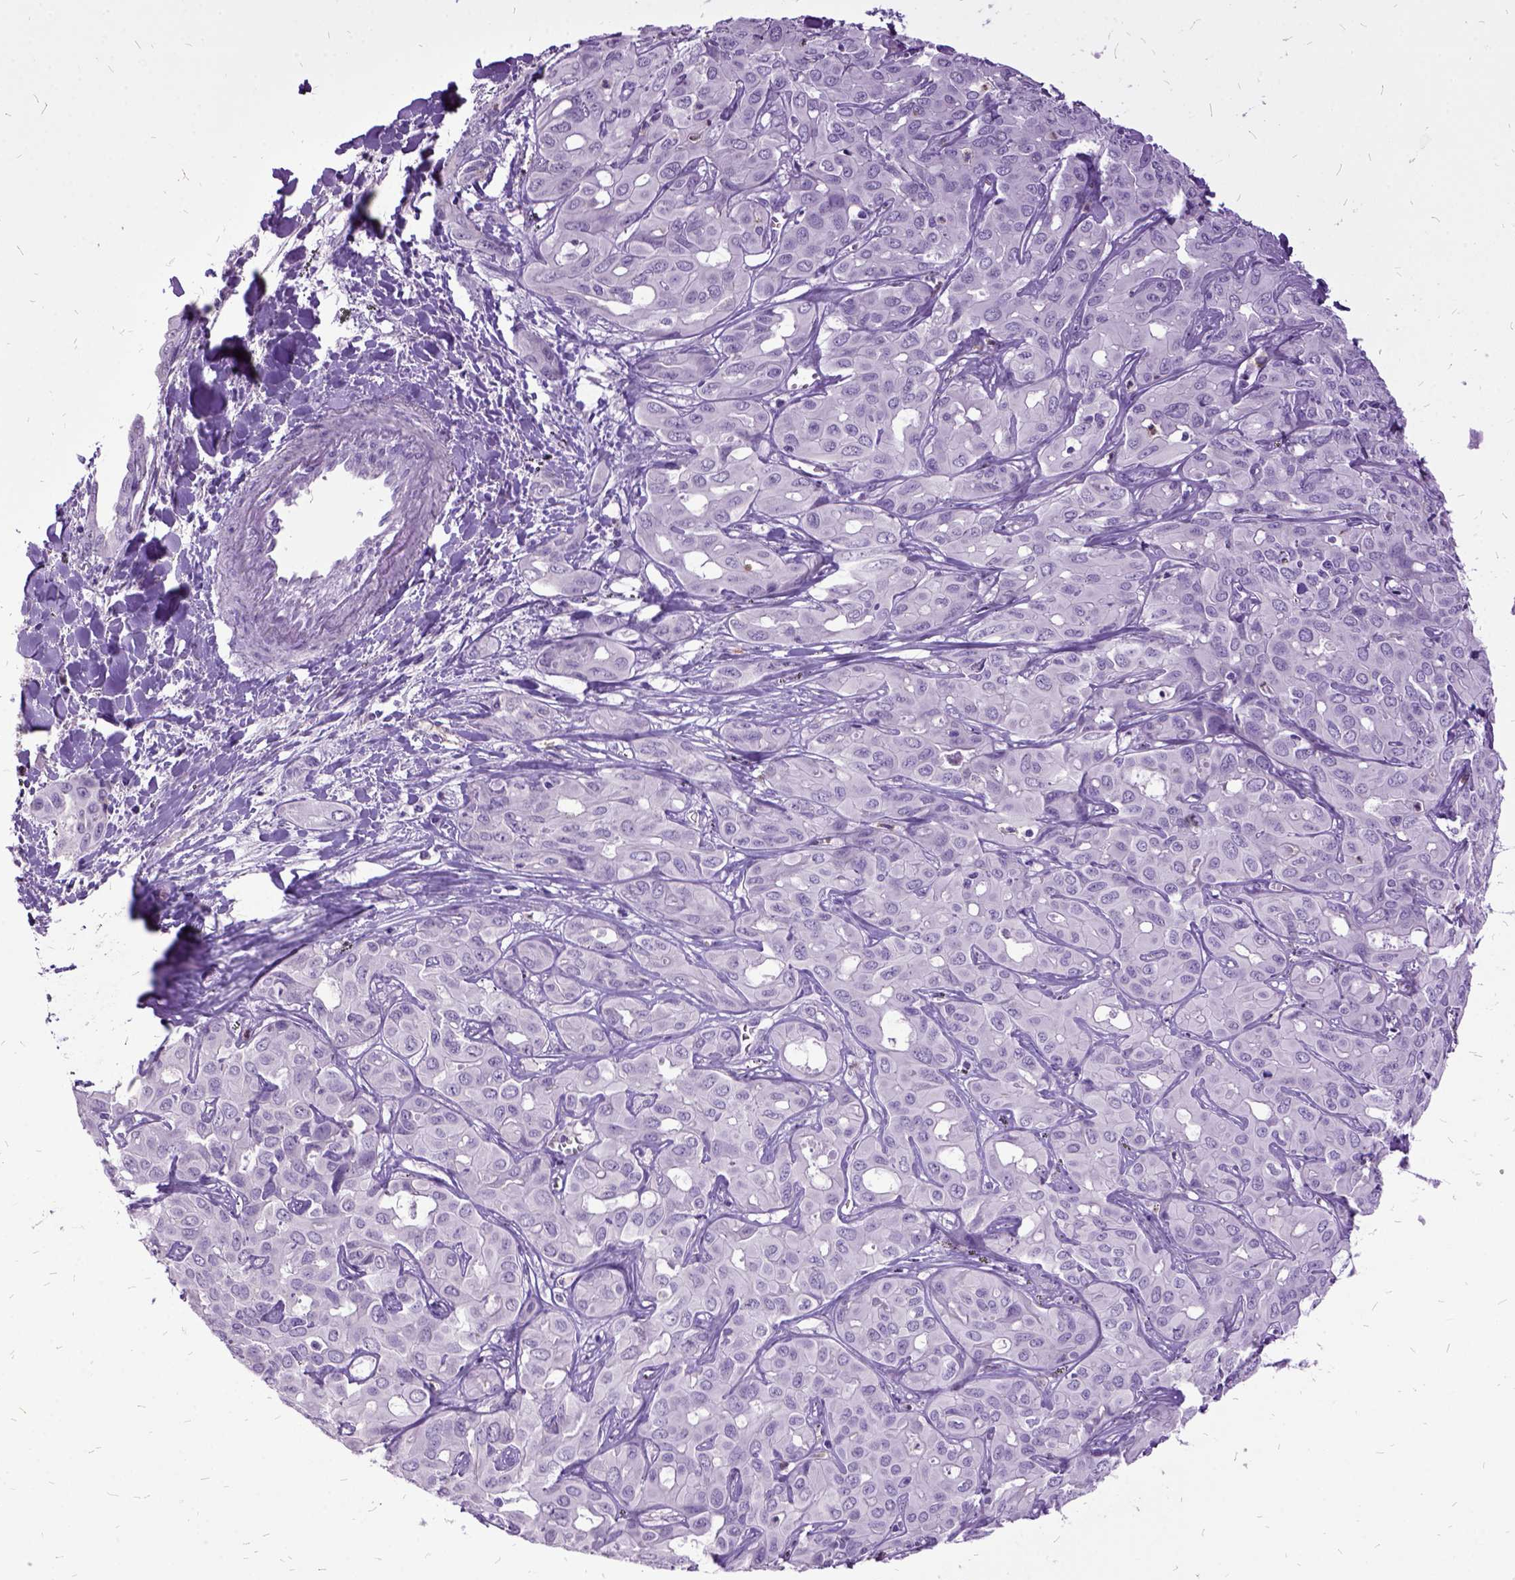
{"staining": {"intensity": "negative", "quantity": "none", "location": "none"}, "tissue": "liver cancer", "cell_type": "Tumor cells", "image_type": "cancer", "snomed": [{"axis": "morphology", "description": "Cholangiocarcinoma"}, {"axis": "topography", "description": "Liver"}], "caption": "The image displays no staining of tumor cells in liver cancer (cholangiocarcinoma).", "gene": "MME", "patient": {"sex": "female", "age": 60}}